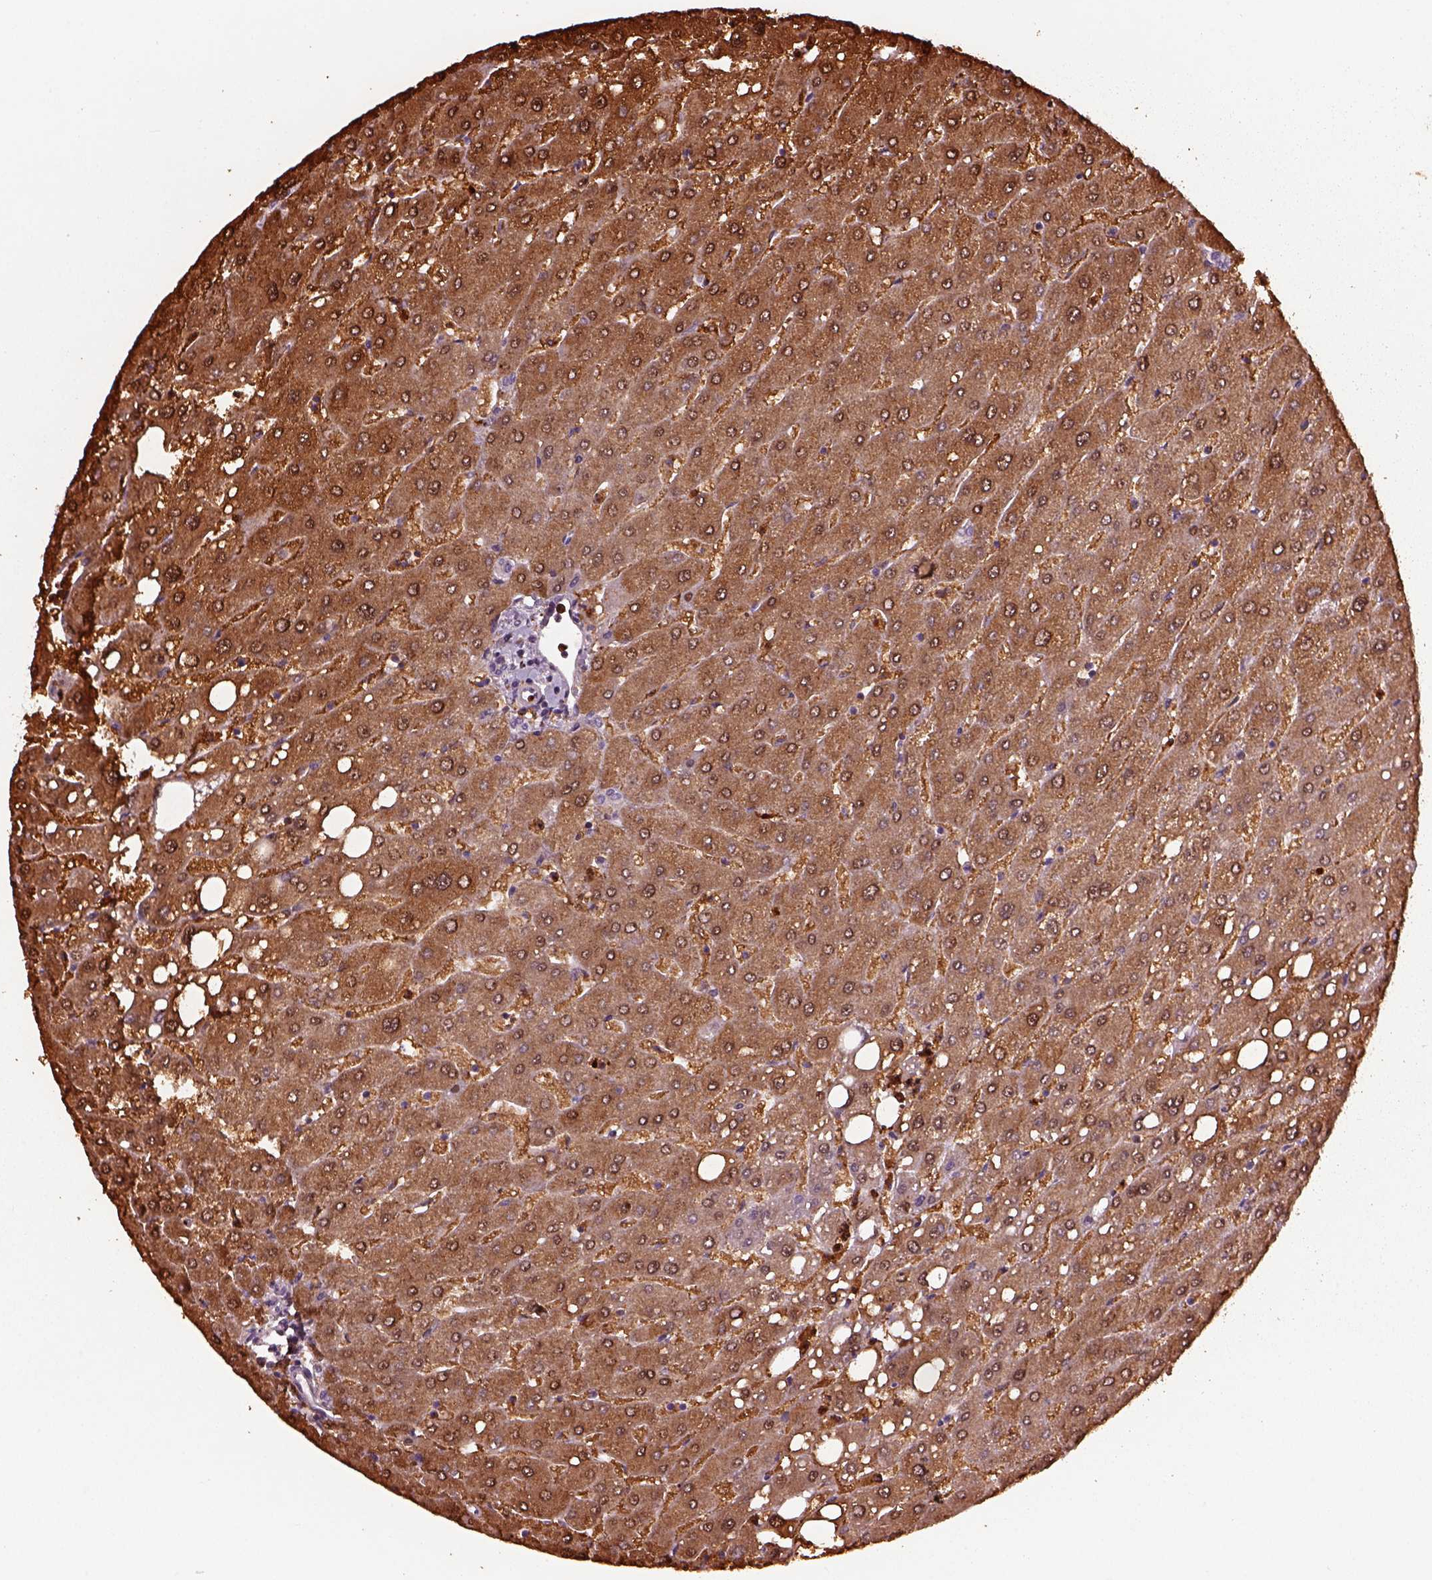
{"staining": {"intensity": "negative", "quantity": "none", "location": "none"}, "tissue": "liver", "cell_type": "Cholangiocytes", "image_type": "normal", "snomed": [{"axis": "morphology", "description": "Normal tissue, NOS"}, {"axis": "topography", "description": "Liver"}], "caption": "Immunohistochemical staining of unremarkable liver demonstrates no significant staining in cholangiocytes. Brightfield microscopy of IHC stained with DAB (brown) and hematoxylin (blue), captured at high magnification.", "gene": "RUFY3", "patient": {"sex": "male", "age": 67}}